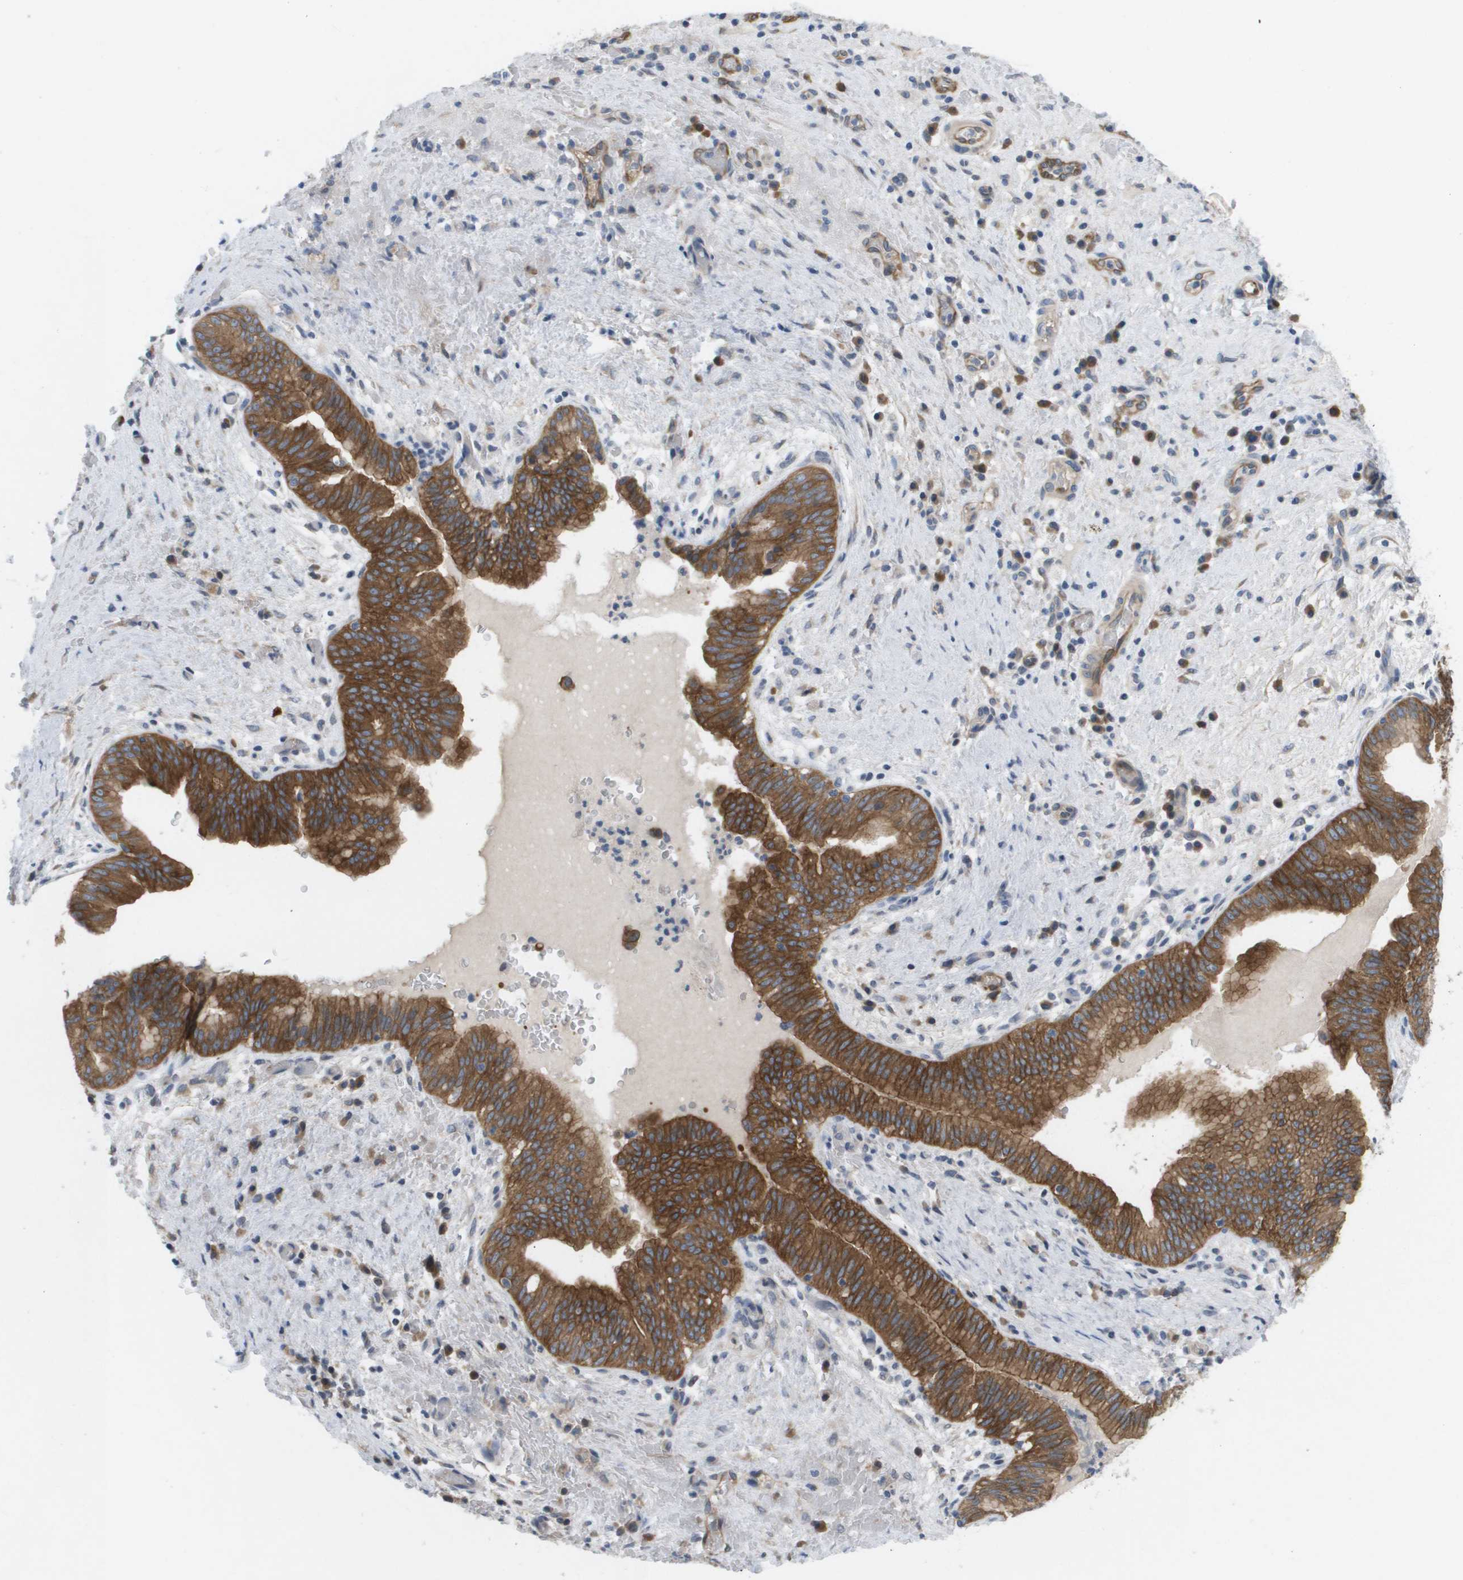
{"staining": {"intensity": "strong", "quantity": ">75%", "location": "cytoplasmic/membranous"}, "tissue": "liver cancer", "cell_type": "Tumor cells", "image_type": "cancer", "snomed": [{"axis": "morphology", "description": "Cholangiocarcinoma"}, {"axis": "topography", "description": "Liver"}], "caption": "The micrograph demonstrates staining of liver cholangiocarcinoma, revealing strong cytoplasmic/membranous protein staining (brown color) within tumor cells. (brown staining indicates protein expression, while blue staining denotes nuclei).", "gene": "MARCHF8", "patient": {"sex": "female", "age": 38}}